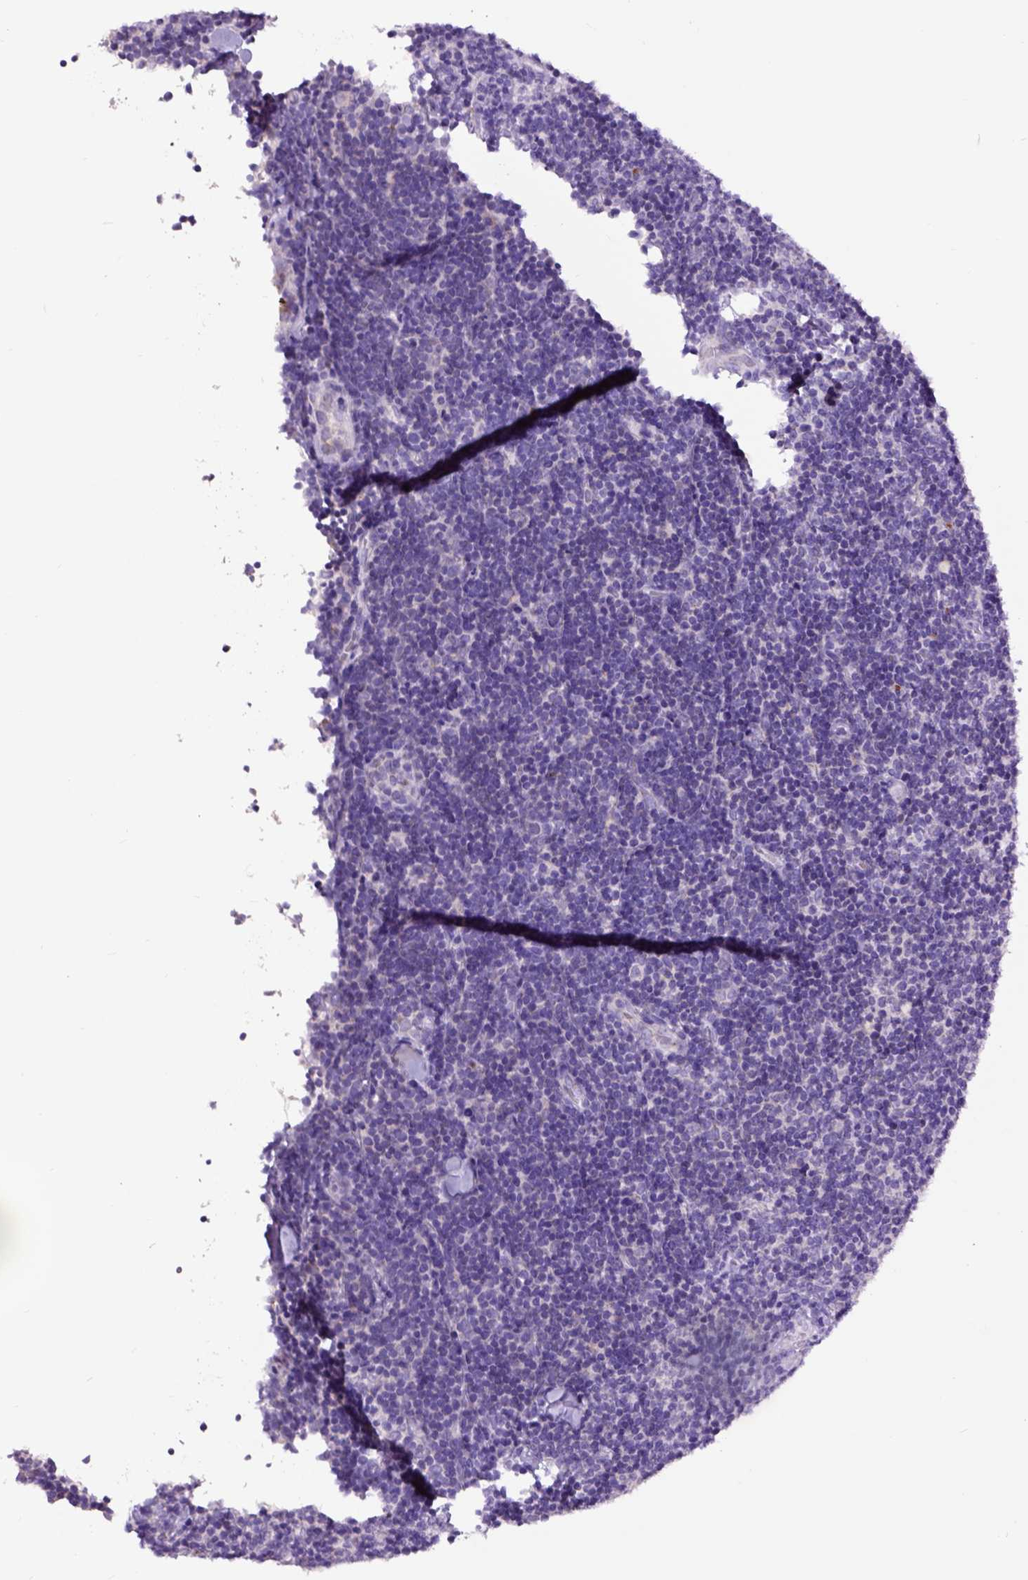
{"staining": {"intensity": "negative", "quantity": "none", "location": "none"}, "tissue": "lymphoma", "cell_type": "Tumor cells", "image_type": "cancer", "snomed": [{"axis": "morphology", "description": "Malignant lymphoma, non-Hodgkin's type, Low grade"}, {"axis": "topography", "description": "Lymph node"}], "caption": "High magnification brightfield microscopy of malignant lymphoma, non-Hodgkin's type (low-grade) stained with DAB (3,3'-diaminobenzidine) (brown) and counterstained with hematoxylin (blue): tumor cells show no significant expression.", "gene": "RAB25", "patient": {"sex": "female", "age": 56}}